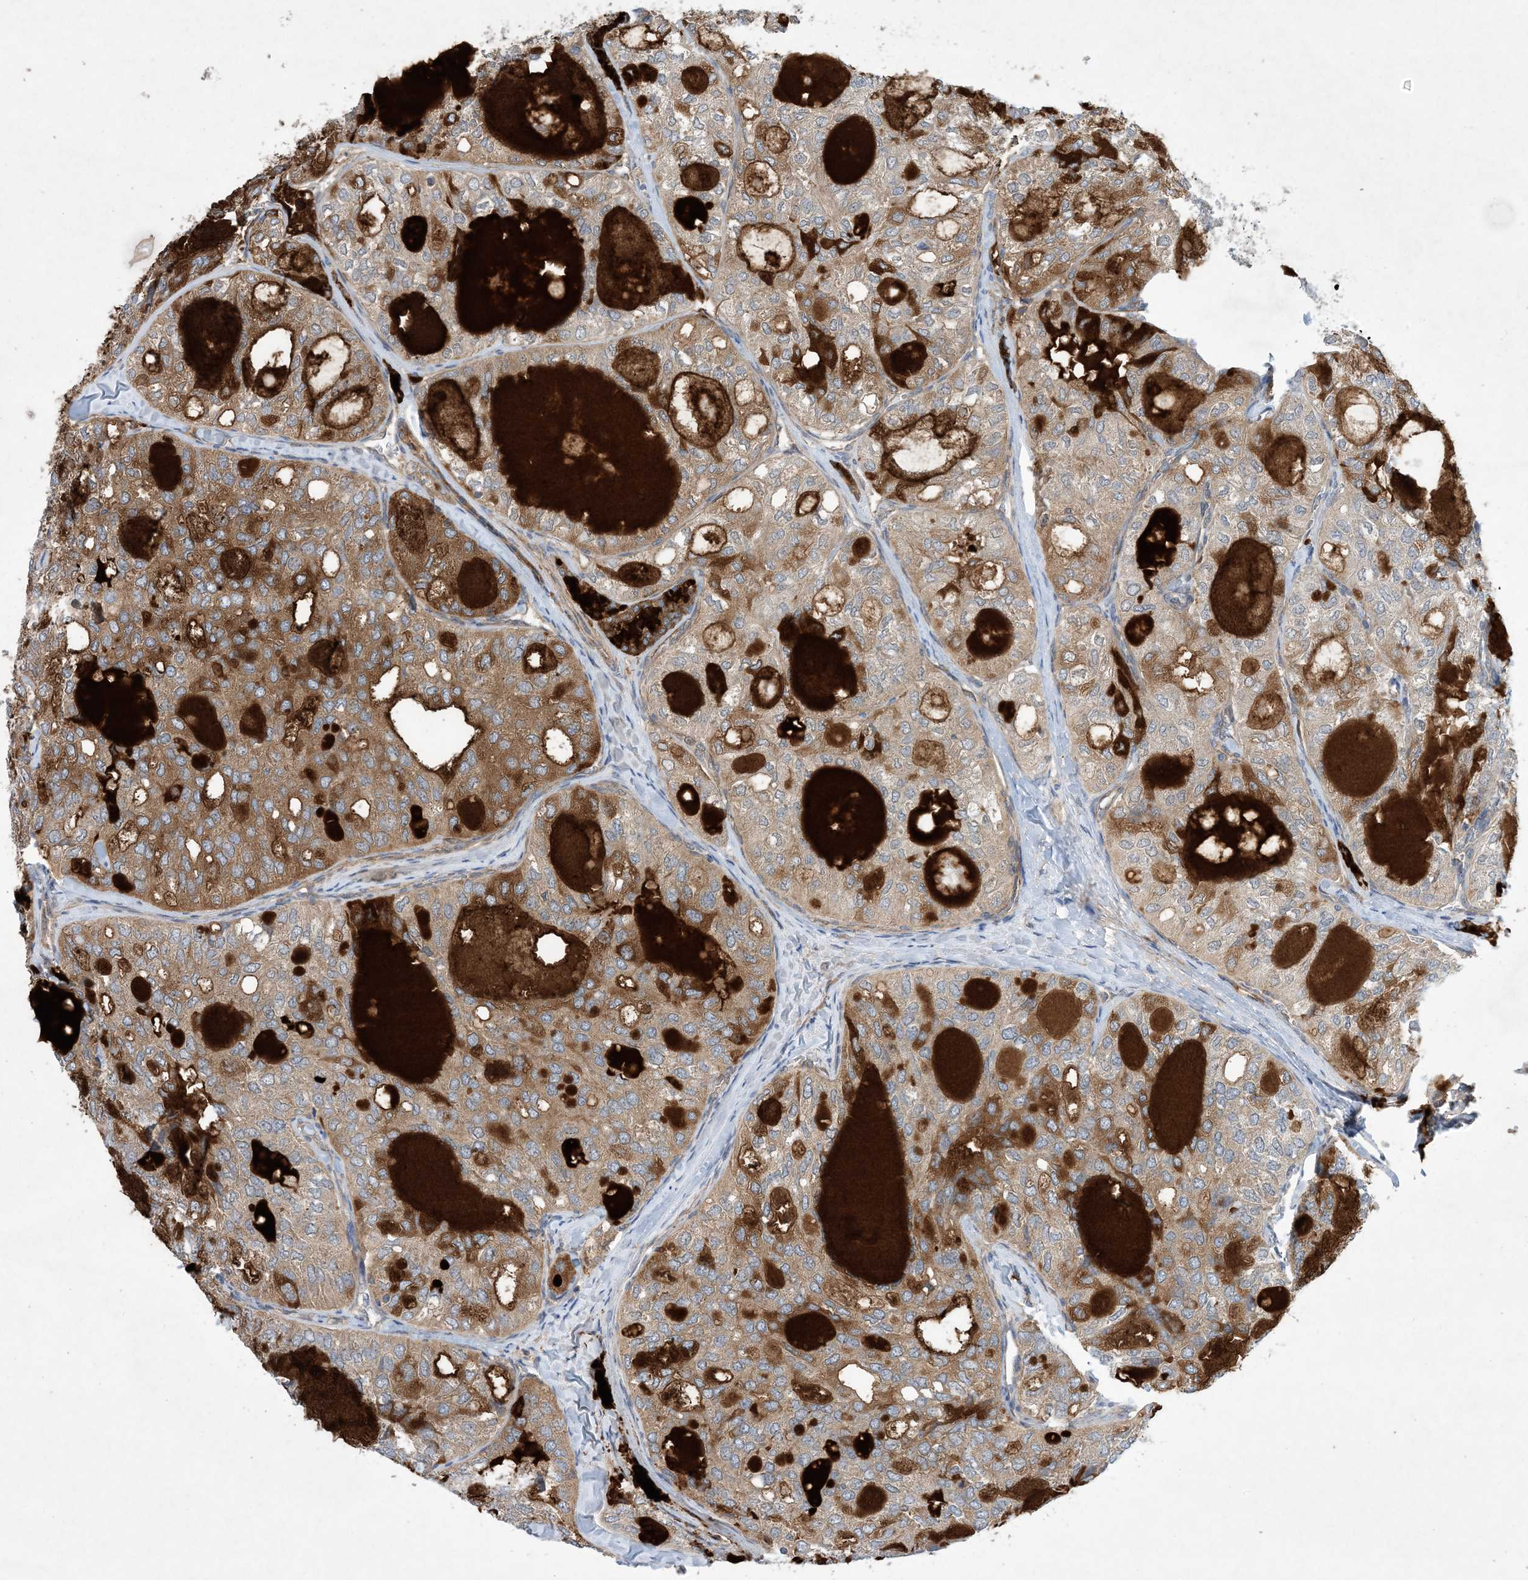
{"staining": {"intensity": "strong", "quantity": "25%-75%", "location": "cytoplasmic/membranous"}, "tissue": "thyroid cancer", "cell_type": "Tumor cells", "image_type": "cancer", "snomed": [{"axis": "morphology", "description": "Follicular adenoma carcinoma, NOS"}, {"axis": "topography", "description": "Thyroid gland"}], "caption": "Protein staining displays strong cytoplasmic/membranous staining in about 25%-75% of tumor cells in thyroid cancer (follicular adenoma carcinoma).", "gene": "EHBP1", "patient": {"sex": "male", "age": 75}}